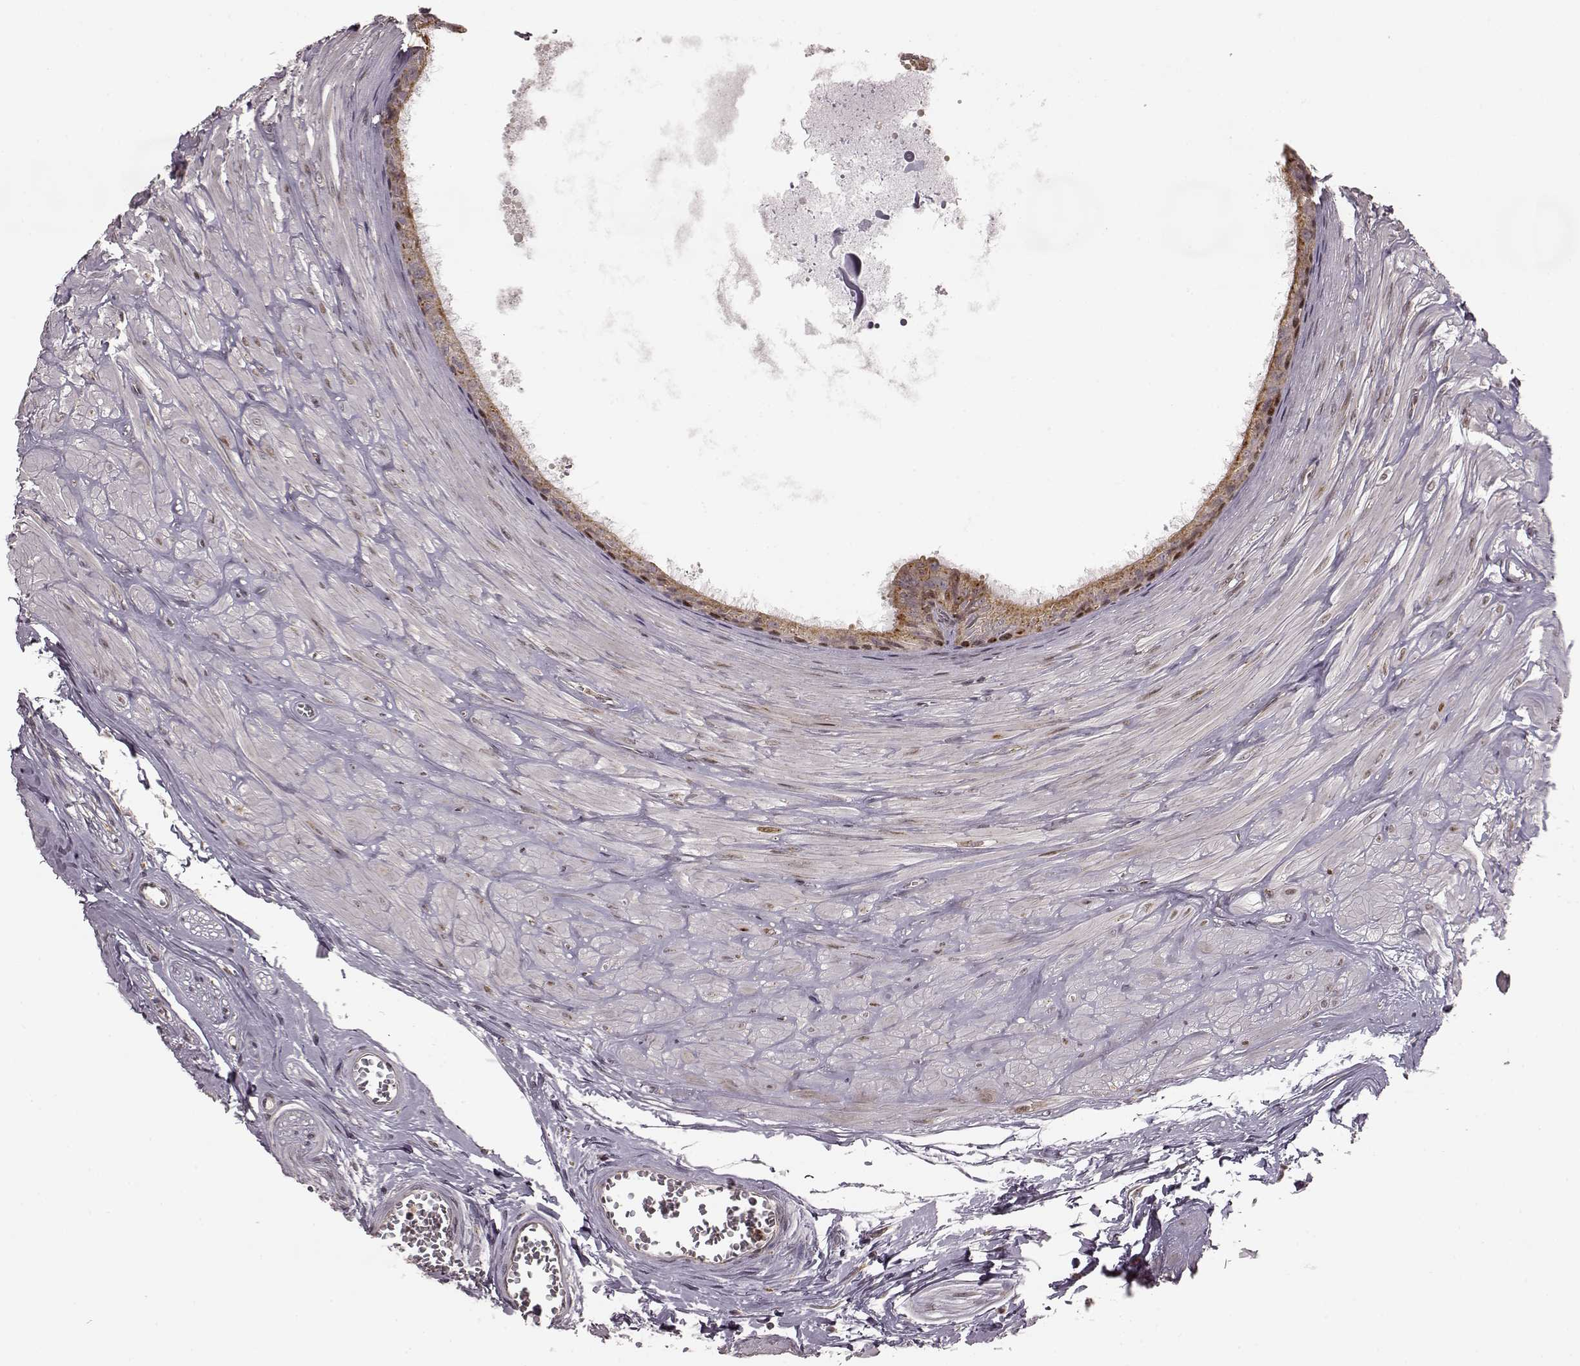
{"staining": {"intensity": "moderate", "quantity": ">75%", "location": "cytoplasmic/membranous"}, "tissue": "epididymis", "cell_type": "Glandular cells", "image_type": "normal", "snomed": [{"axis": "morphology", "description": "Normal tissue, NOS"}, {"axis": "topography", "description": "Epididymis"}], "caption": "Protein expression analysis of unremarkable epididymis demonstrates moderate cytoplasmic/membranous expression in about >75% of glandular cells.", "gene": "SLC12A9", "patient": {"sex": "male", "age": 37}}